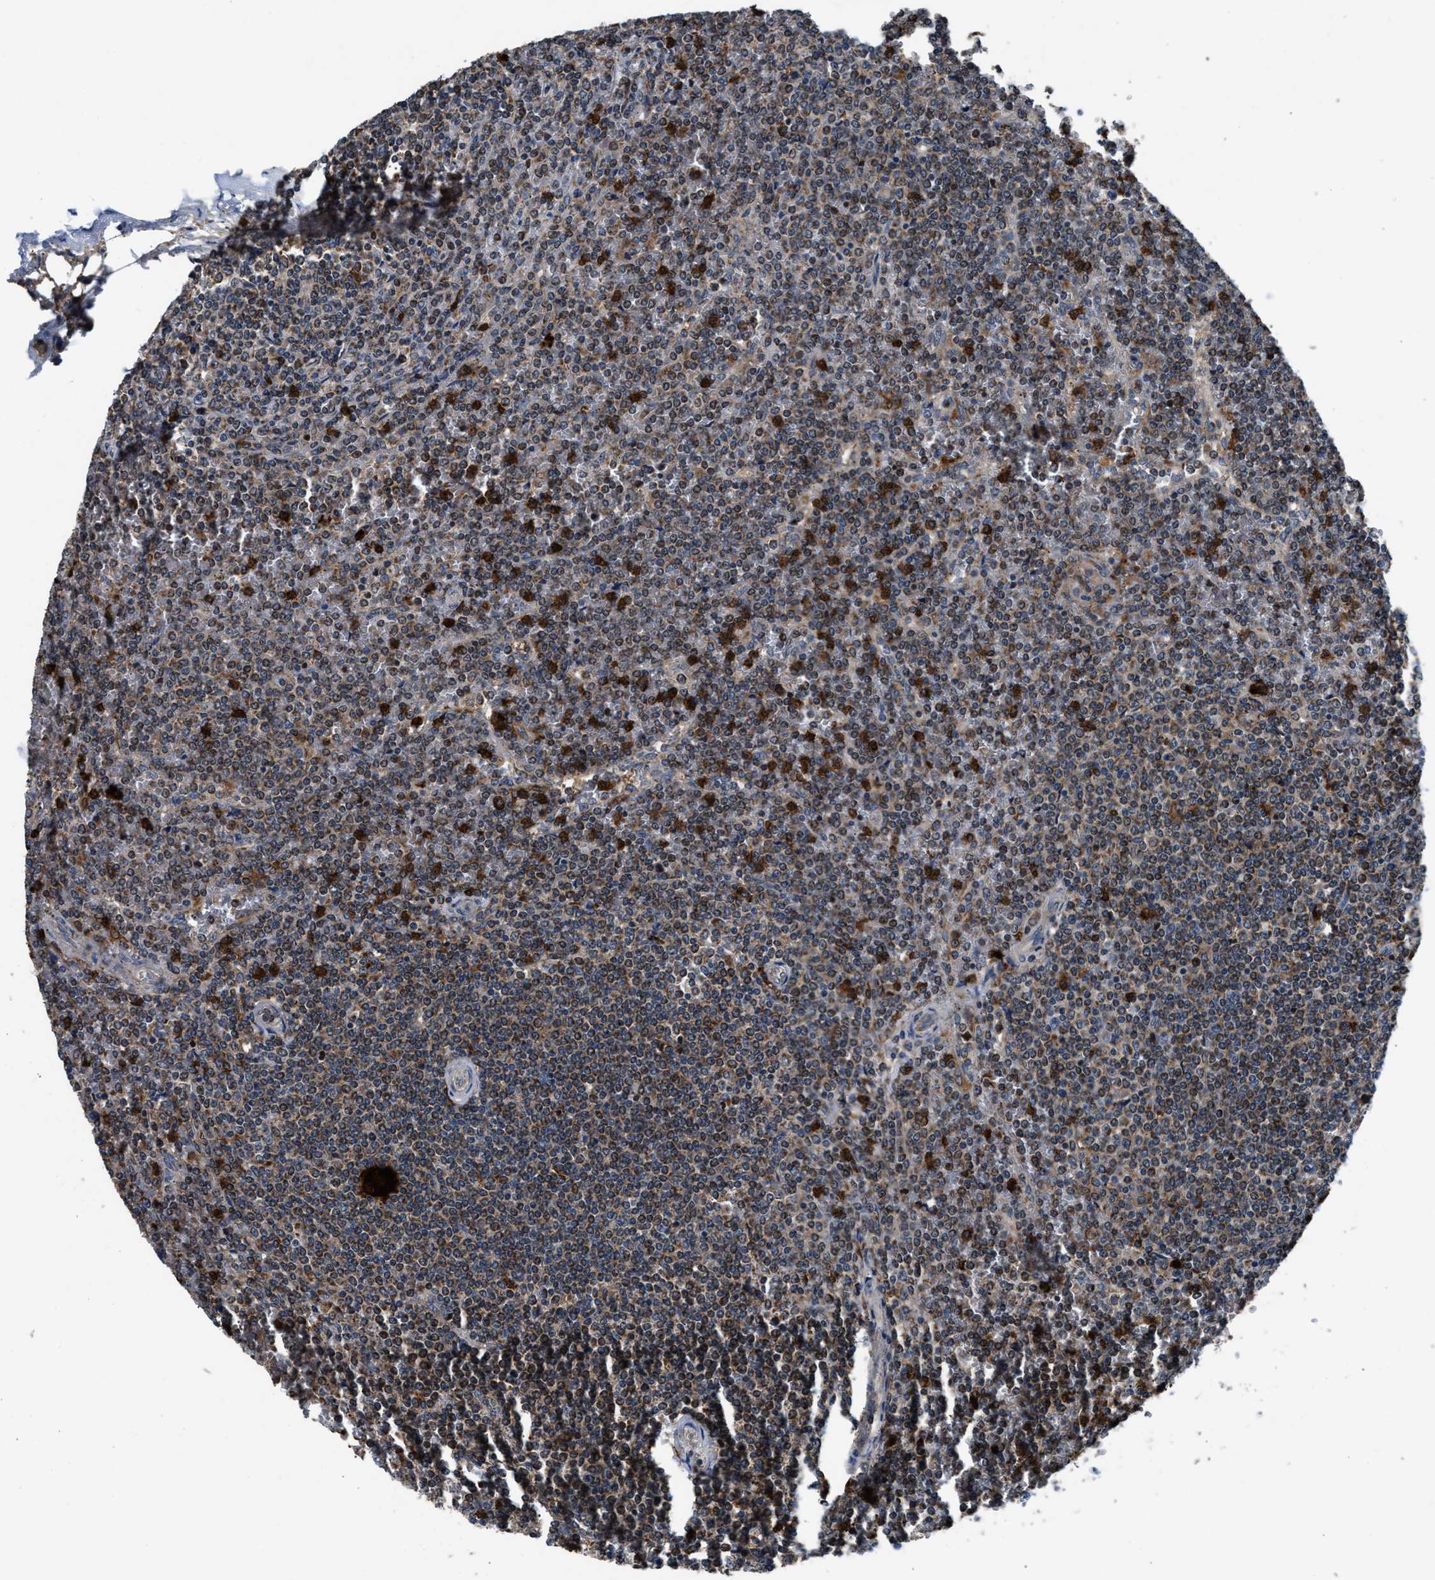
{"staining": {"intensity": "moderate", "quantity": "25%-75%", "location": "cytoplasmic/membranous"}, "tissue": "lymphoma", "cell_type": "Tumor cells", "image_type": "cancer", "snomed": [{"axis": "morphology", "description": "Malignant lymphoma, non-Hodgkin's type, Low grade"}, {"axis": "topography", "description": "Spleen"}], "caption": "Tumor cells reveal medium levels of moderate cytoplasmic/membranous expression in about 25%-75% of cells in low-grade malignant lymphoma, non-Hodgkin's type.", "gene": "FAM221A", "patient": {"sex": "female", "age": 19}}